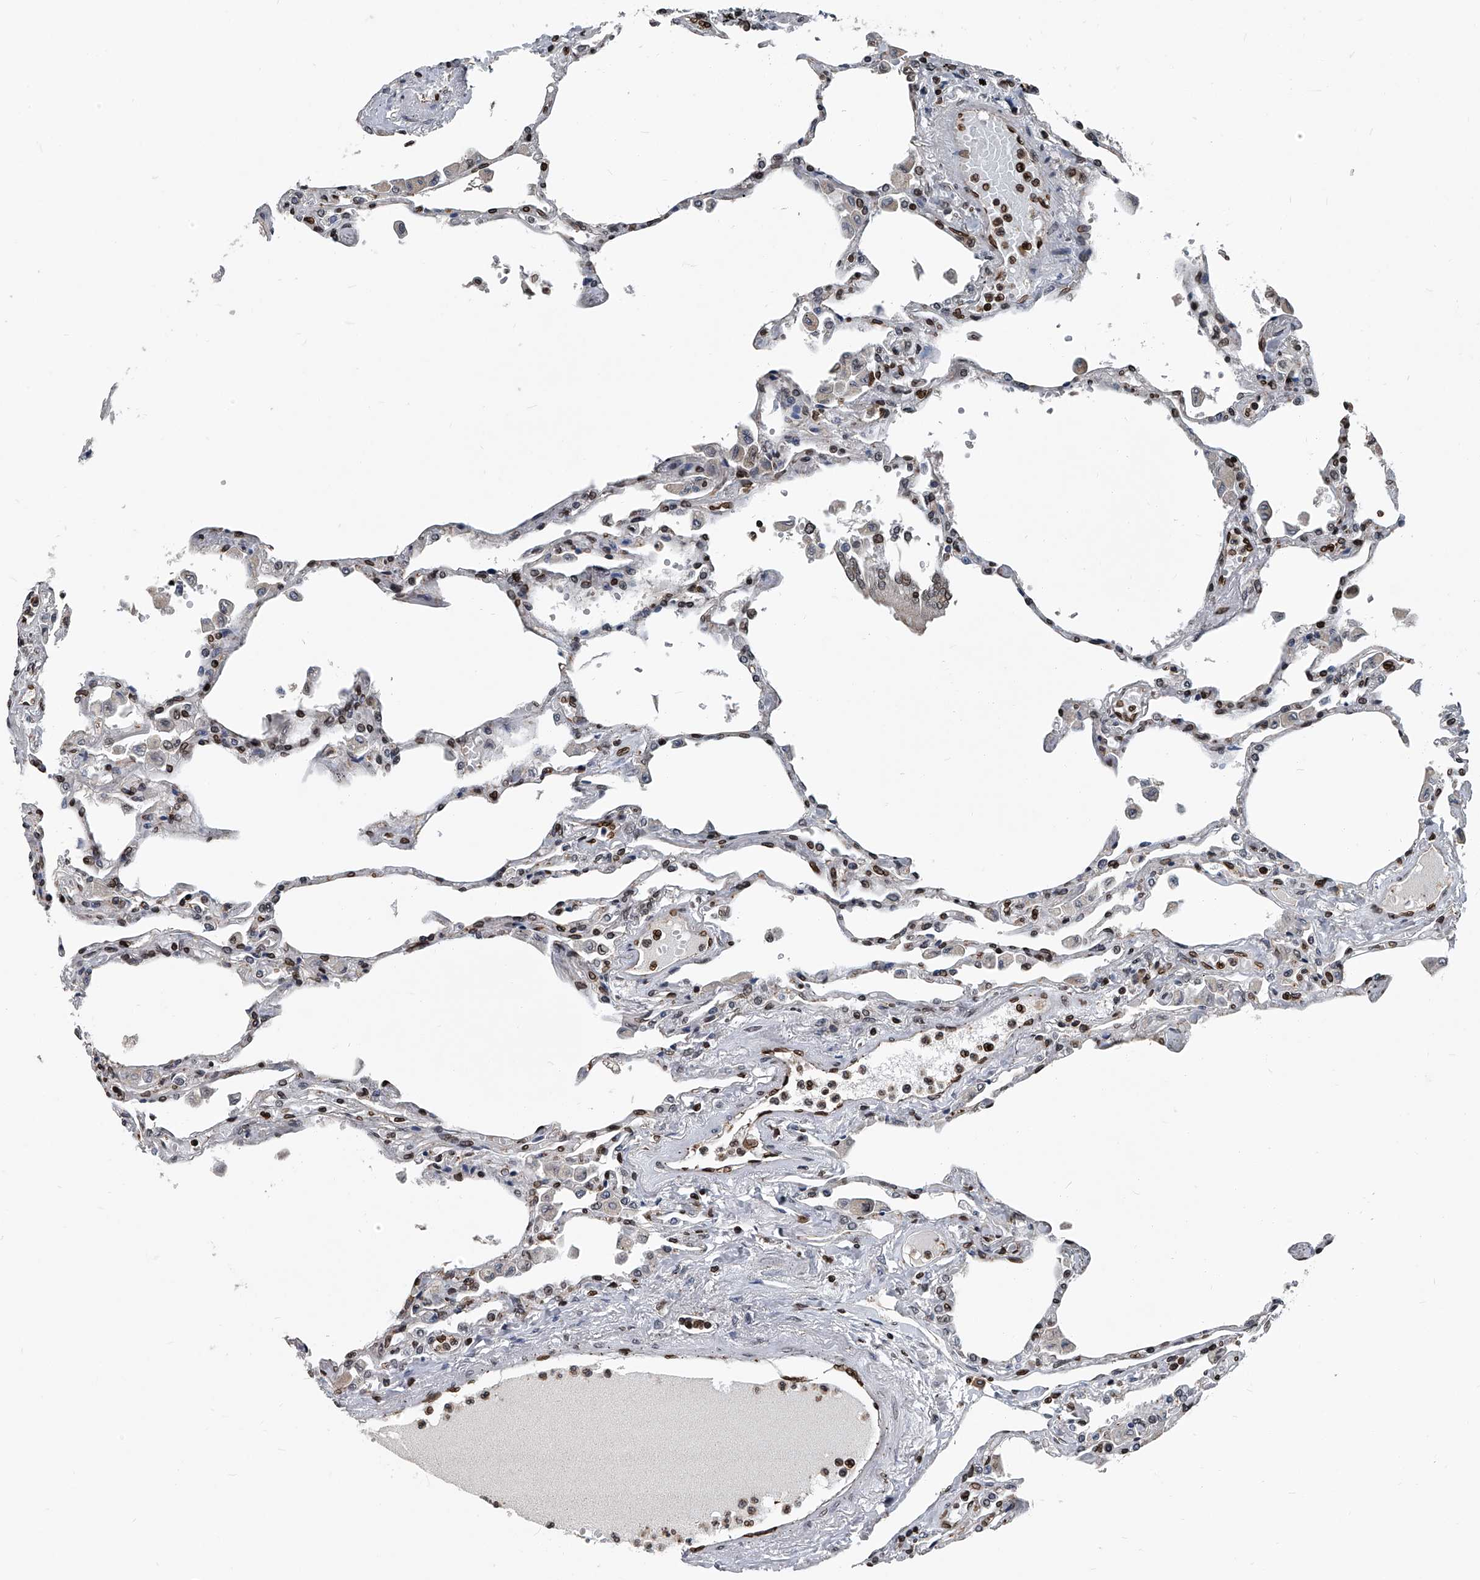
{"staining": {"intensity": "moderate", "quantity": ">75%", "location": "cytoplasmic/membranous,nuclear"}, "tissue": "lung", "cell_type": "Alveolar cells", "image_type": "normal", "snomed": [{"axis": "morphology", "description": "Normal tissue, NOS"}, {"axis": "topography", "description": "Bronchus"}, {"axis": "topography", "description": "Lung"}], "caption": "A brown stain labels moderate cytoplasmic/membranous,nuclear expression of a protein in alveolar cells of normal lung. (DAB (3,3'-diaminobenzidine) IHC, brown staining for protein, blue staining for nuclei).", "gene": "PHF20", "patient": {"sex": "female", "age": 49}}